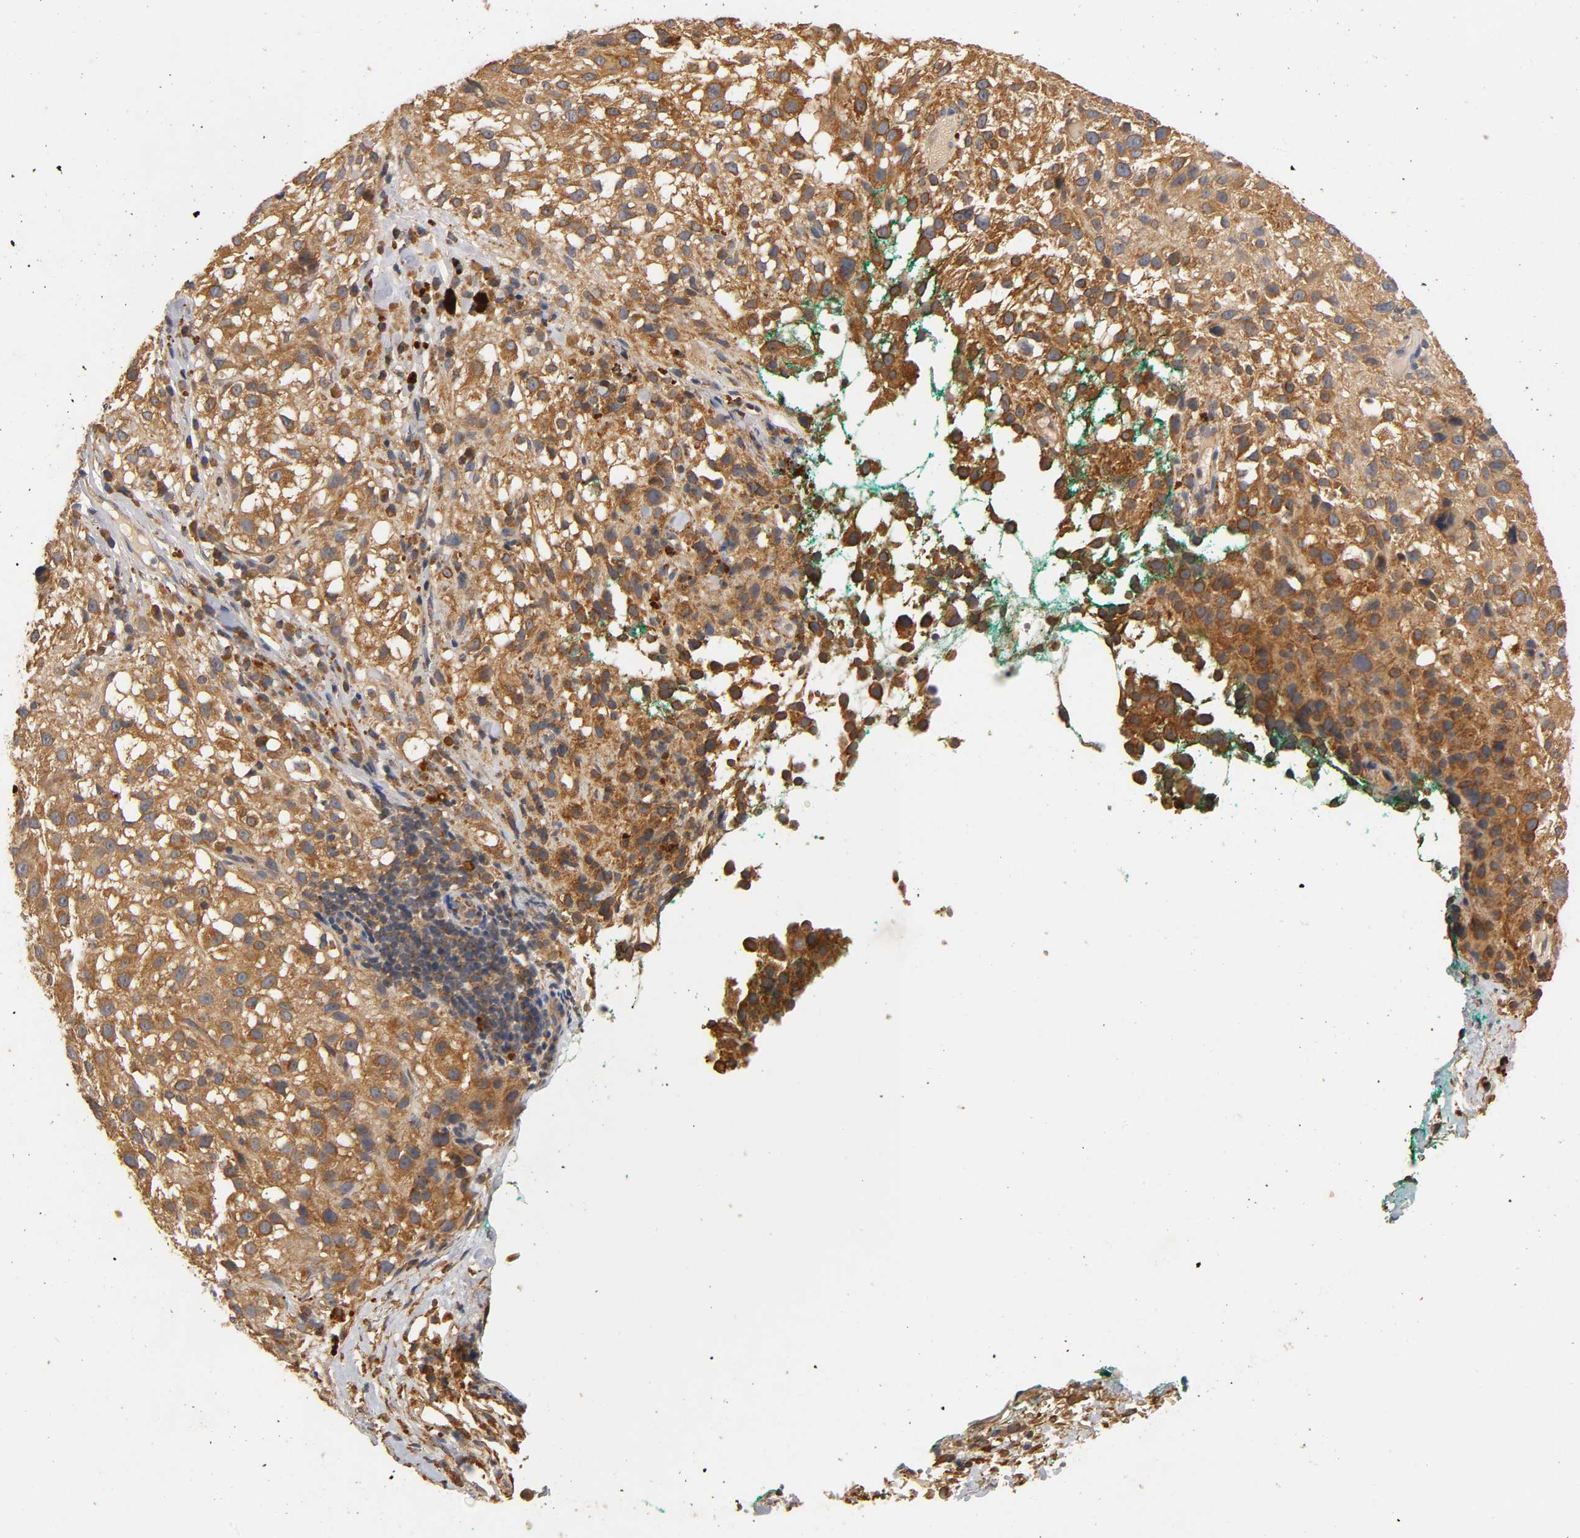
{"staining": {"intensity": "strong", "quantity": ">75%", "location": "cytoplasmic/membranous"}, "tissue": "melanoma", "cell_type": "Tumor cells", "image_type": "cancer", "snomed": [{"axis": "morphology", "description": "Necrosis, NOS"}, {"axis": "morphology", "description": "Malignant melanoma, NOS"}, {"axis": "topography", "description": "Skin"}], "caption": "Tumor cells demonstrate high levels of strong cytoplasmic/membranous staining in about >75% of cells in human melanoma.", "gene": "SCAP", "patient": {"sex": "female", "age": 87}}